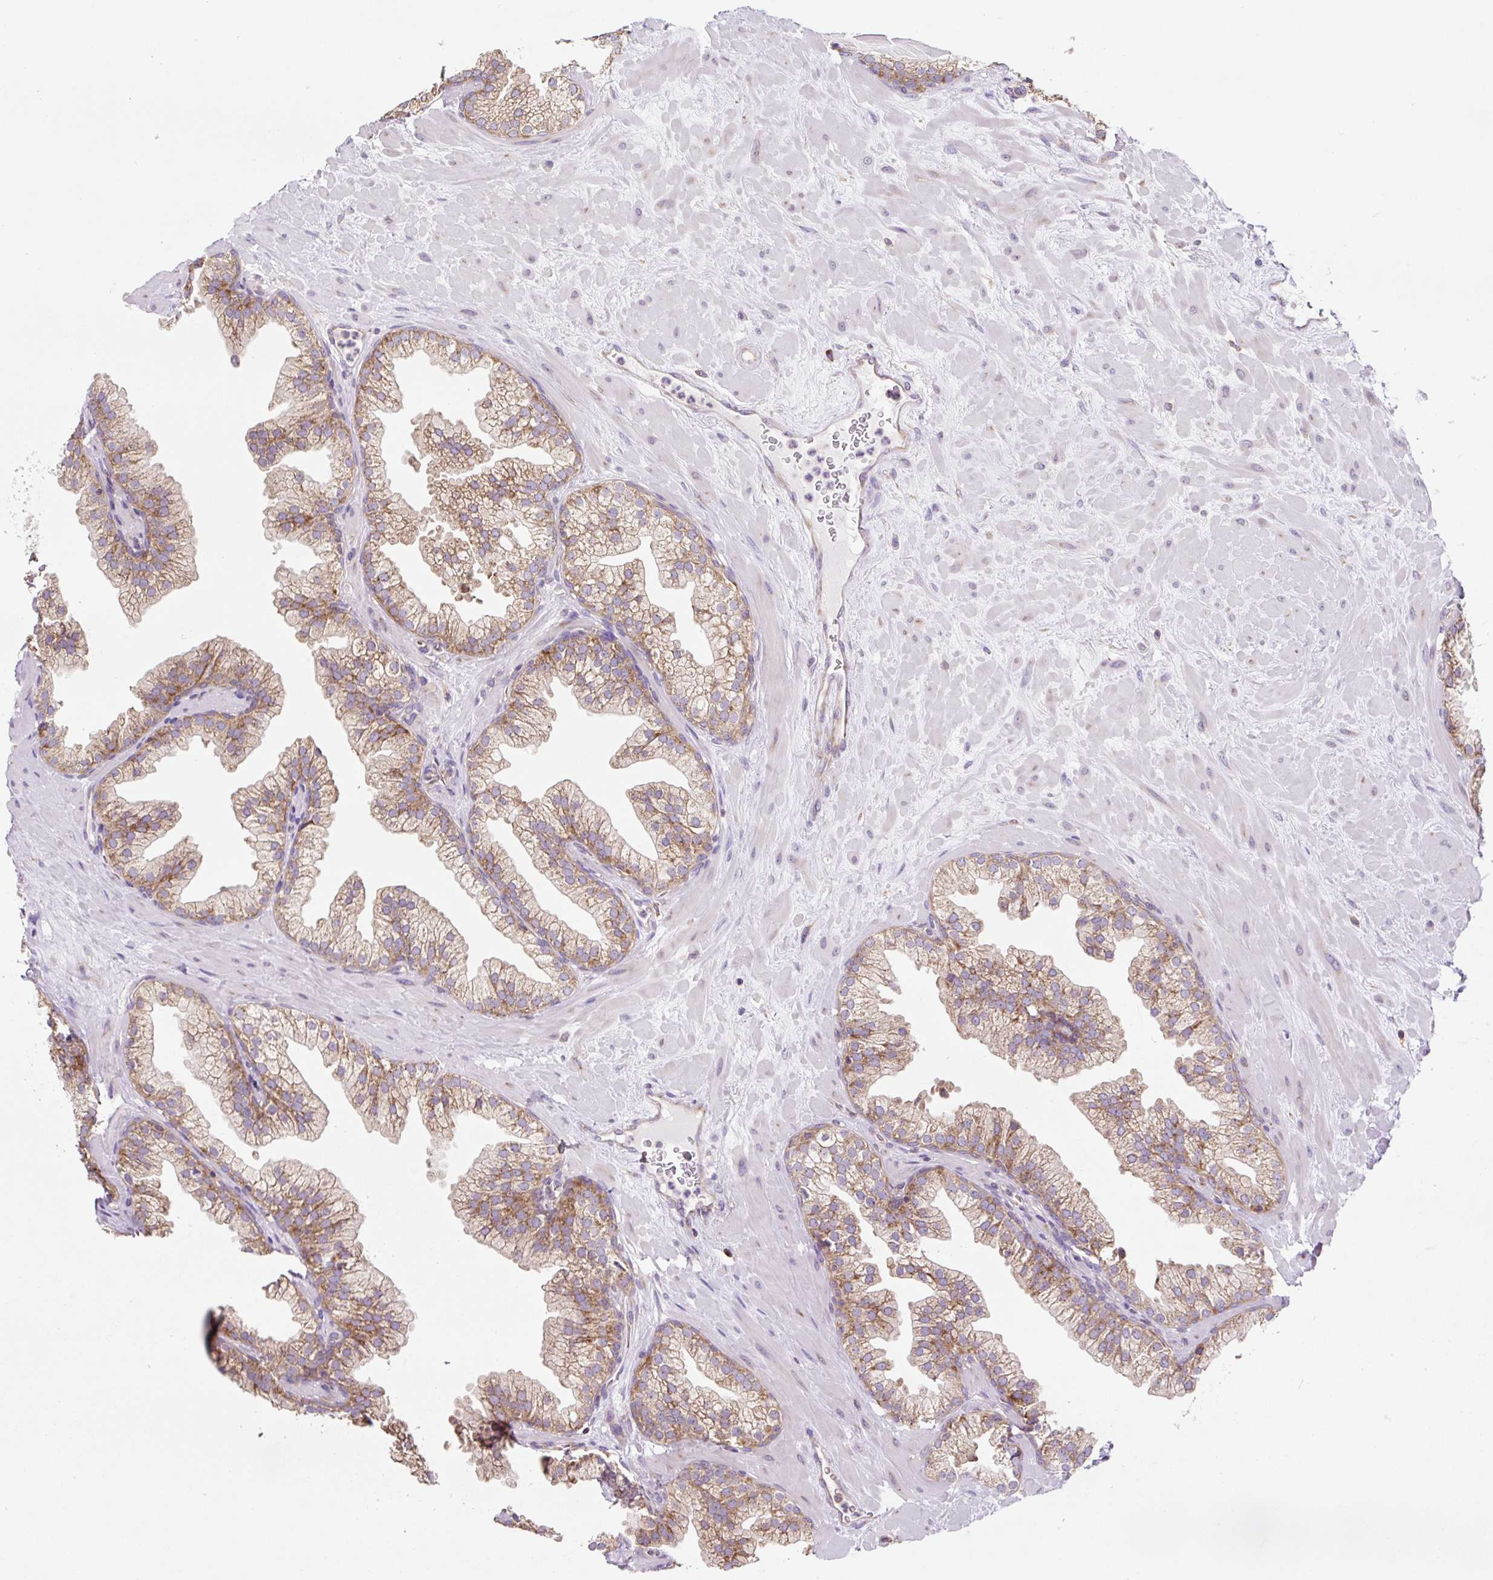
{"staining": {"intensity": "moderate", "quantity": ">75%", "location": "cytoplasmic/membranous"}, "tissue": "prostate", "cell_type": "Glandular cells", "image_type": "normal", "snomed": [{"axis": "morphology", "description": "Normal tissue, NOS"}, {"axis": "topography", "description": "Prostate"}, {"axis": "topography", "description": "Peripheral nerve tissue"}], "caption": "DAB immunohistochemical staining of normal prostate exhibits moderate cytoplasmic/membranous protein positivity in approximately >75% of glandular cells. The staining was performed using DAB to visualize the protein expression in brown, while the nuclei were stained in blue with hematoxylin (Magnification: 20x).", "gene": "RPS23", "patient": {"sex": "male", "age": 61}}